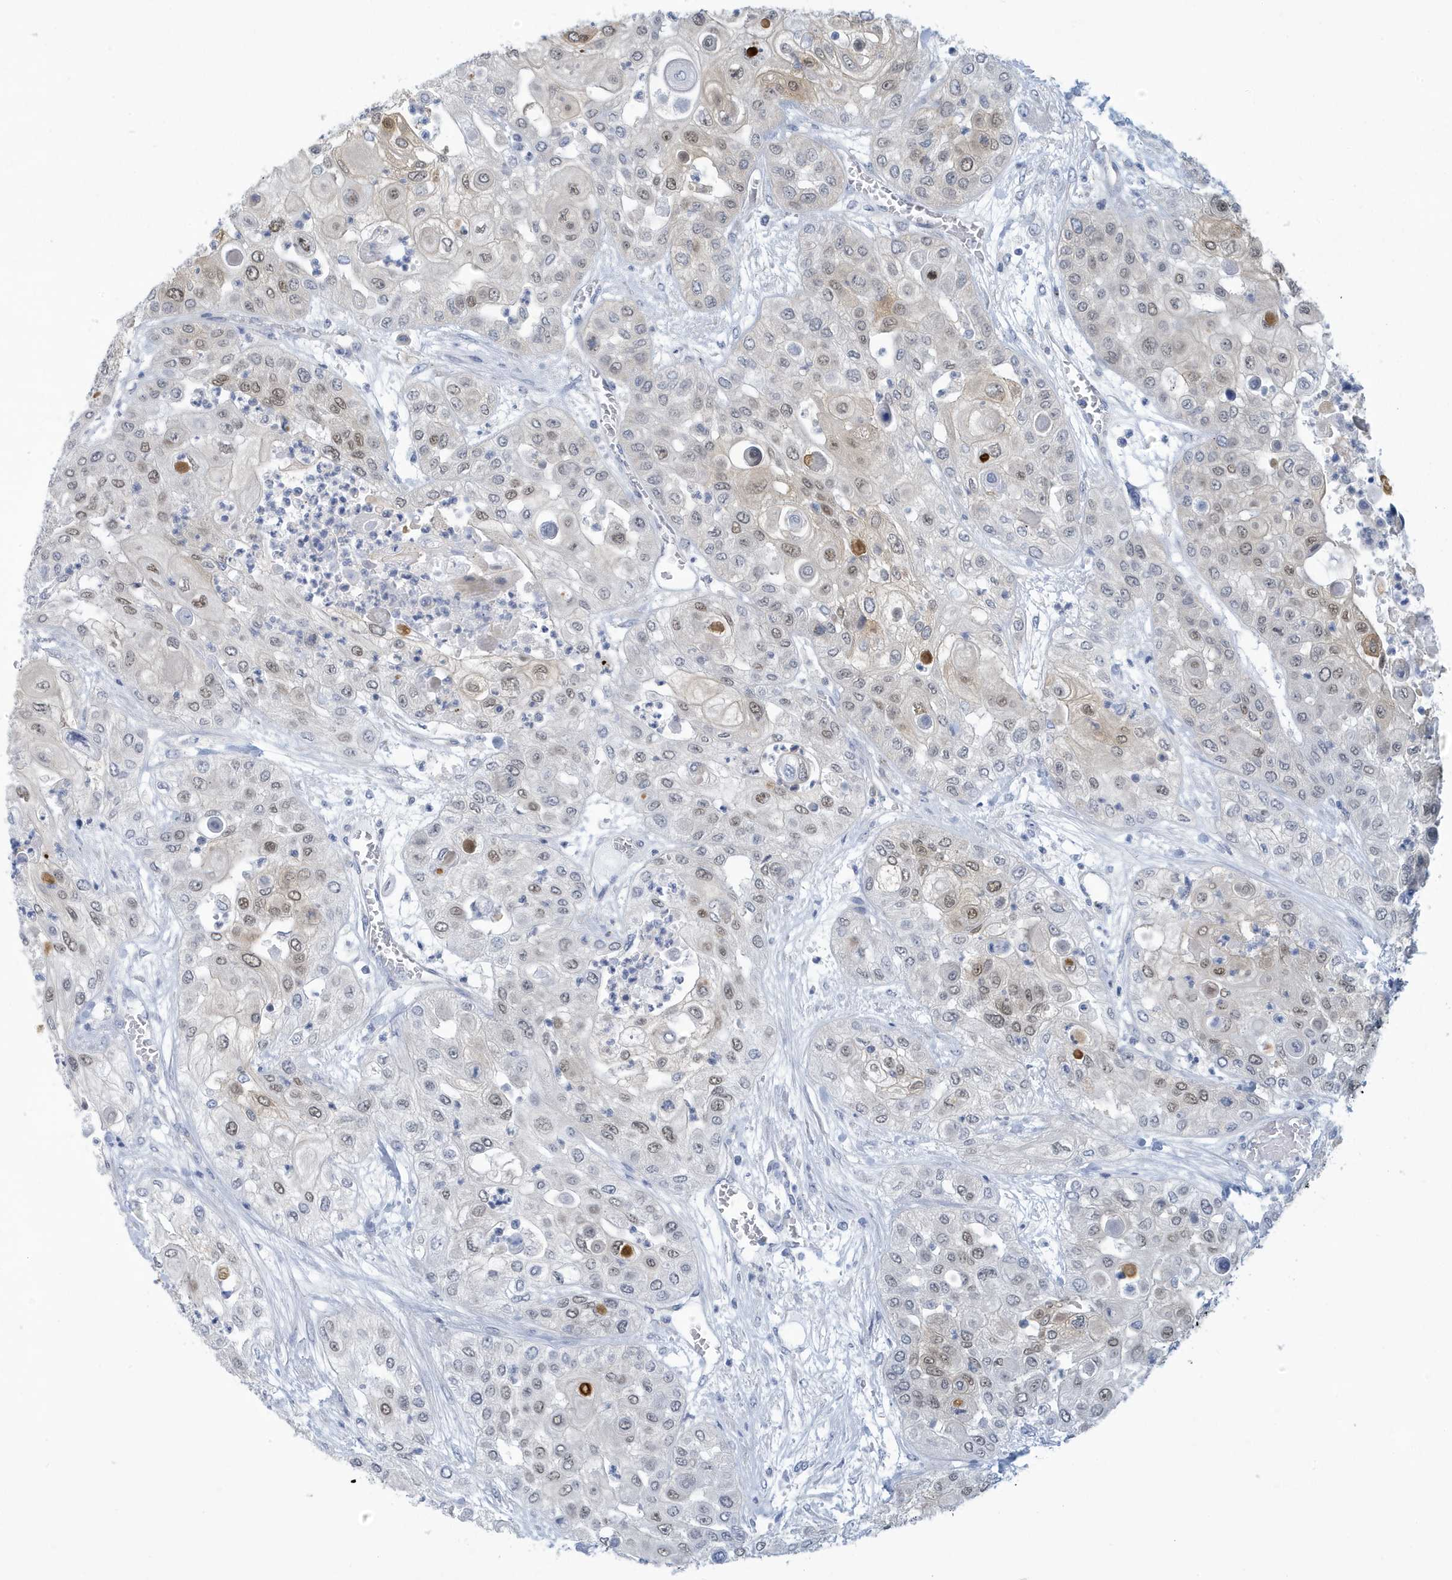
{"staining": {"intensity": "weak", "quantity": "25%-75%", "location": "nuclear"}, "tissue": "urothelial cancer", "cell_type": "Tumor cells", "image_type": "cancer", "snomed": [{"axis": "morphology", "description": "Urothelial carcinoma, High grade"}, {"axis": "topography", "description": "Urinary bladder"}], "caption": "Immunohistochemical staining of urothelial cancer exhibits low levels of weak nuclear protein expression in approximately 25%-75% of tumor cells.", "gene": "VTA1", "patient": {"sex": "female", "age": 79}}